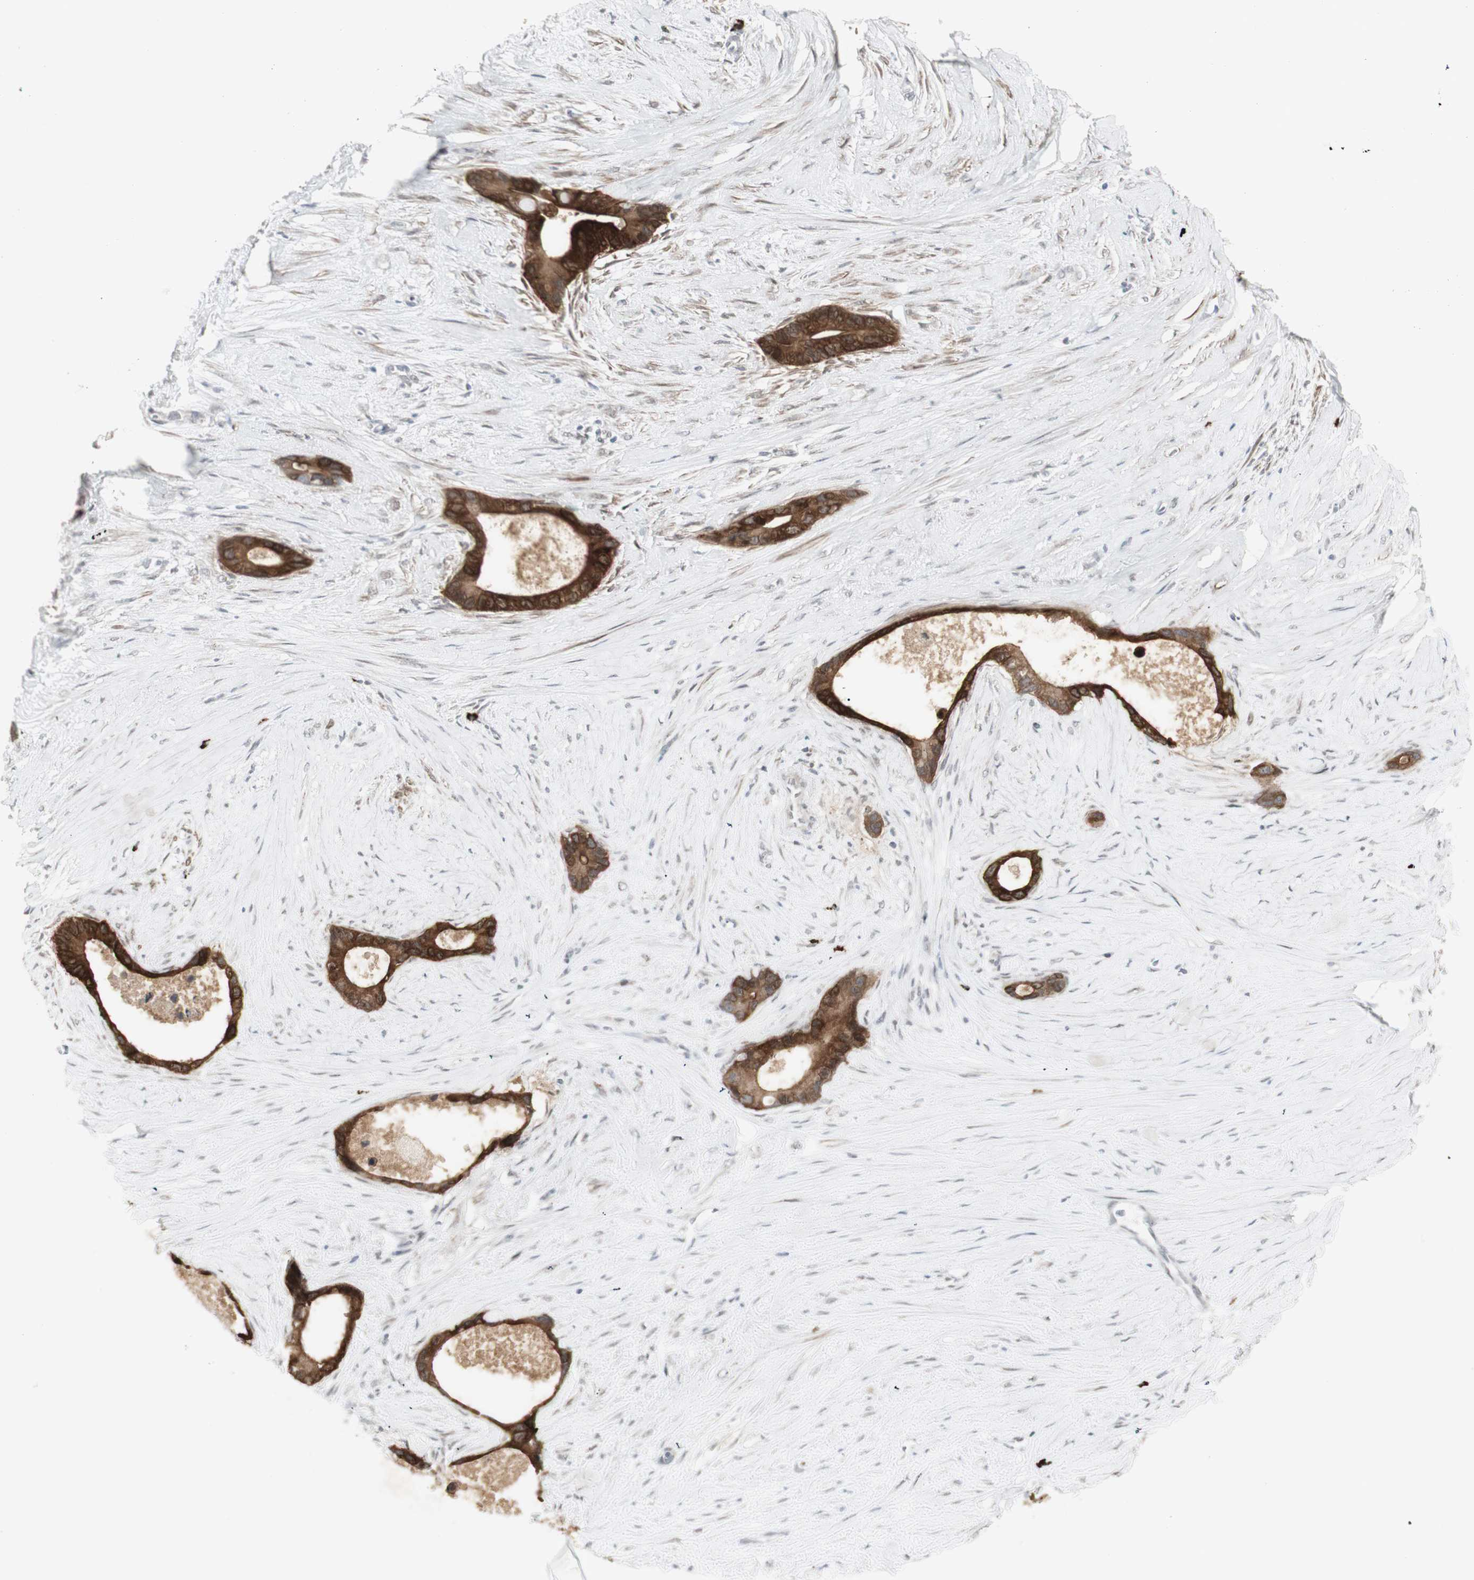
{"staining": {"intensity": "strong", "quantity": ">75%", "location": "cytoplasmic/membranous"}, "tissue": "liver cancer", "cell_type": "Tumor cells", "image_type": "cancer", "snomed": [{"axis": "morphology", "description": "Cholangiocarcinoma"}, {"axis": "topography", "description": "Liver"}], "caption": "Immunohistochemical staining of liver cancer reveals strong cytoplasmic/membranous protein staining in about >75% of tumor cells. The protein is shown in brown color, while the nuclei are stained blue.", "gene": "C1orf116", "patient": {"sex": "female", "age": 55}}